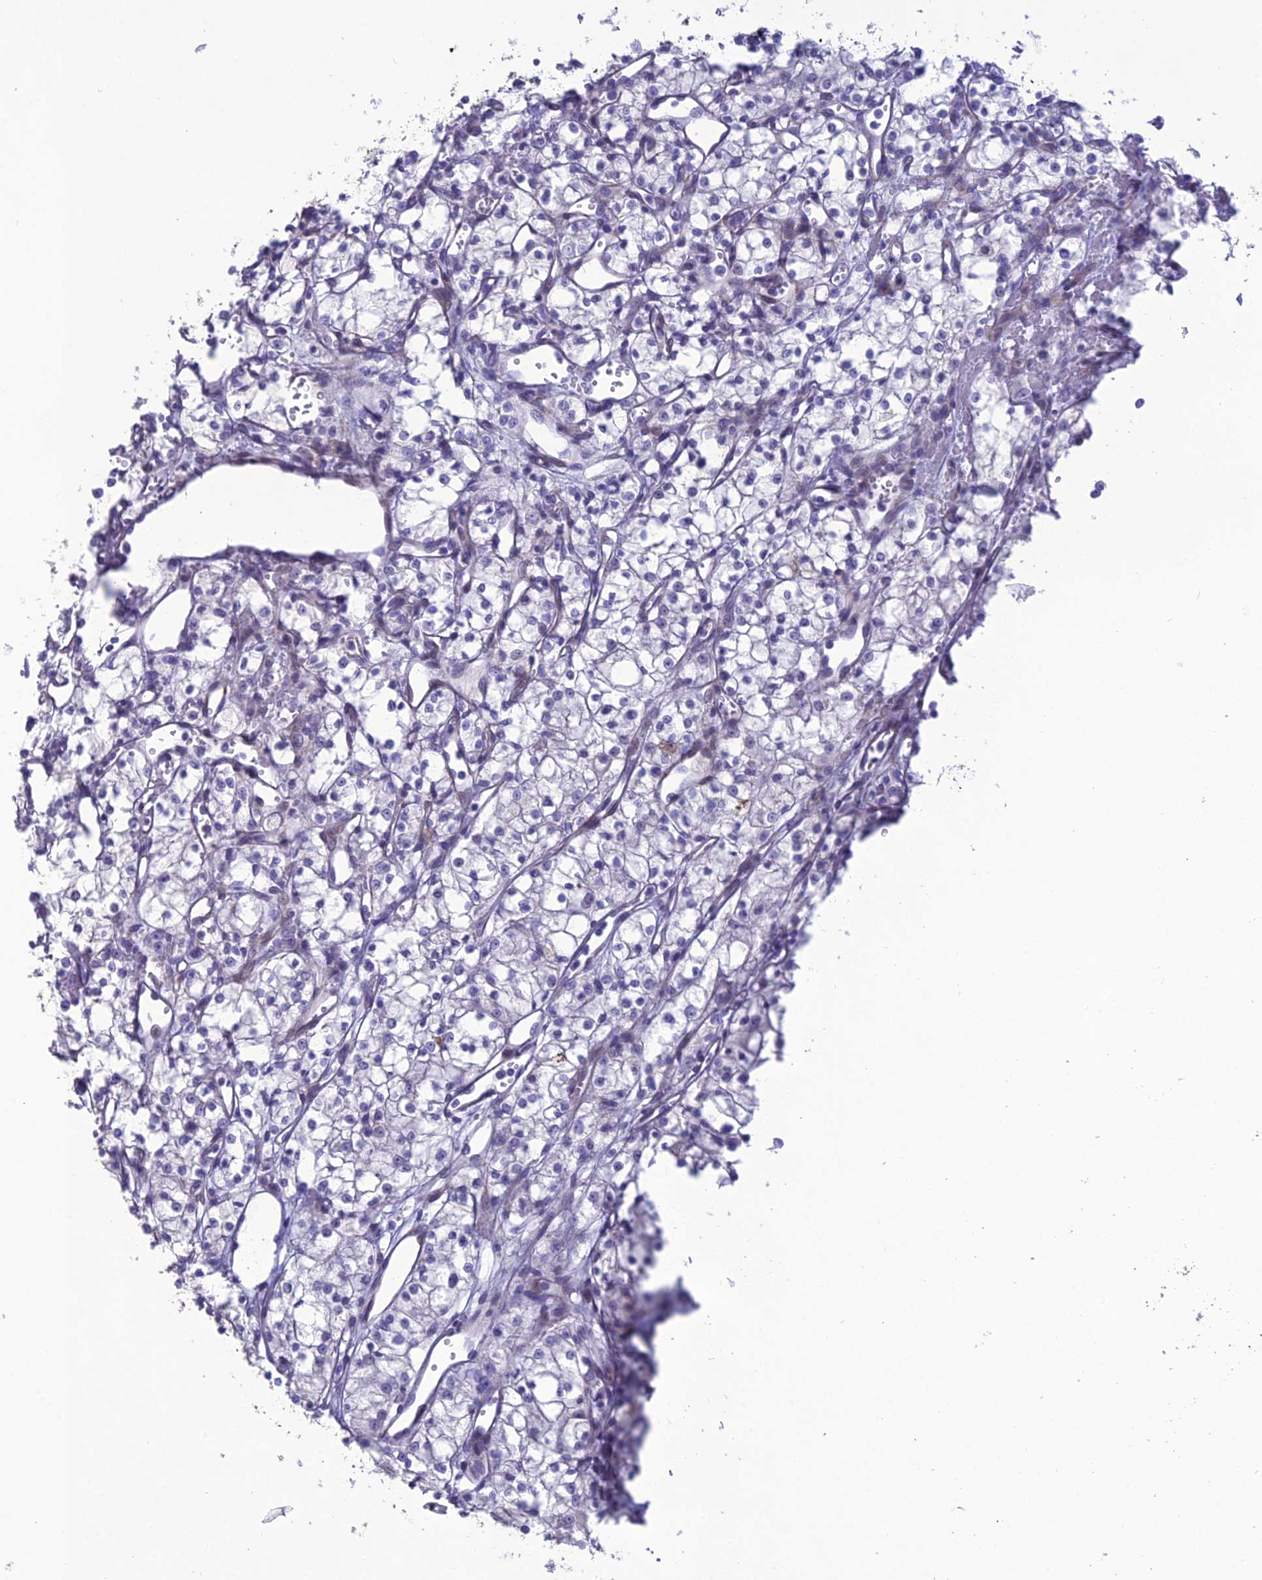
{"staining": {"intensity": "negative", "quantity": "none", "location": "none"}, "tissue": "renal cancer", "cell_type": "Tumor cells", "image_type": "cancer", "snomed": [{"axis": "morphology", "description": "Adenocarcinoma, NOS"}, {"axis": "topography", "description": "Kidney"}], "caption": "This is a histopathology image of IHC staining of renal adenocarcinoma, which shows no positivity in tumor cells.", "gene": "OR56B1", "patient": {"sex": "male", "age": 59}}